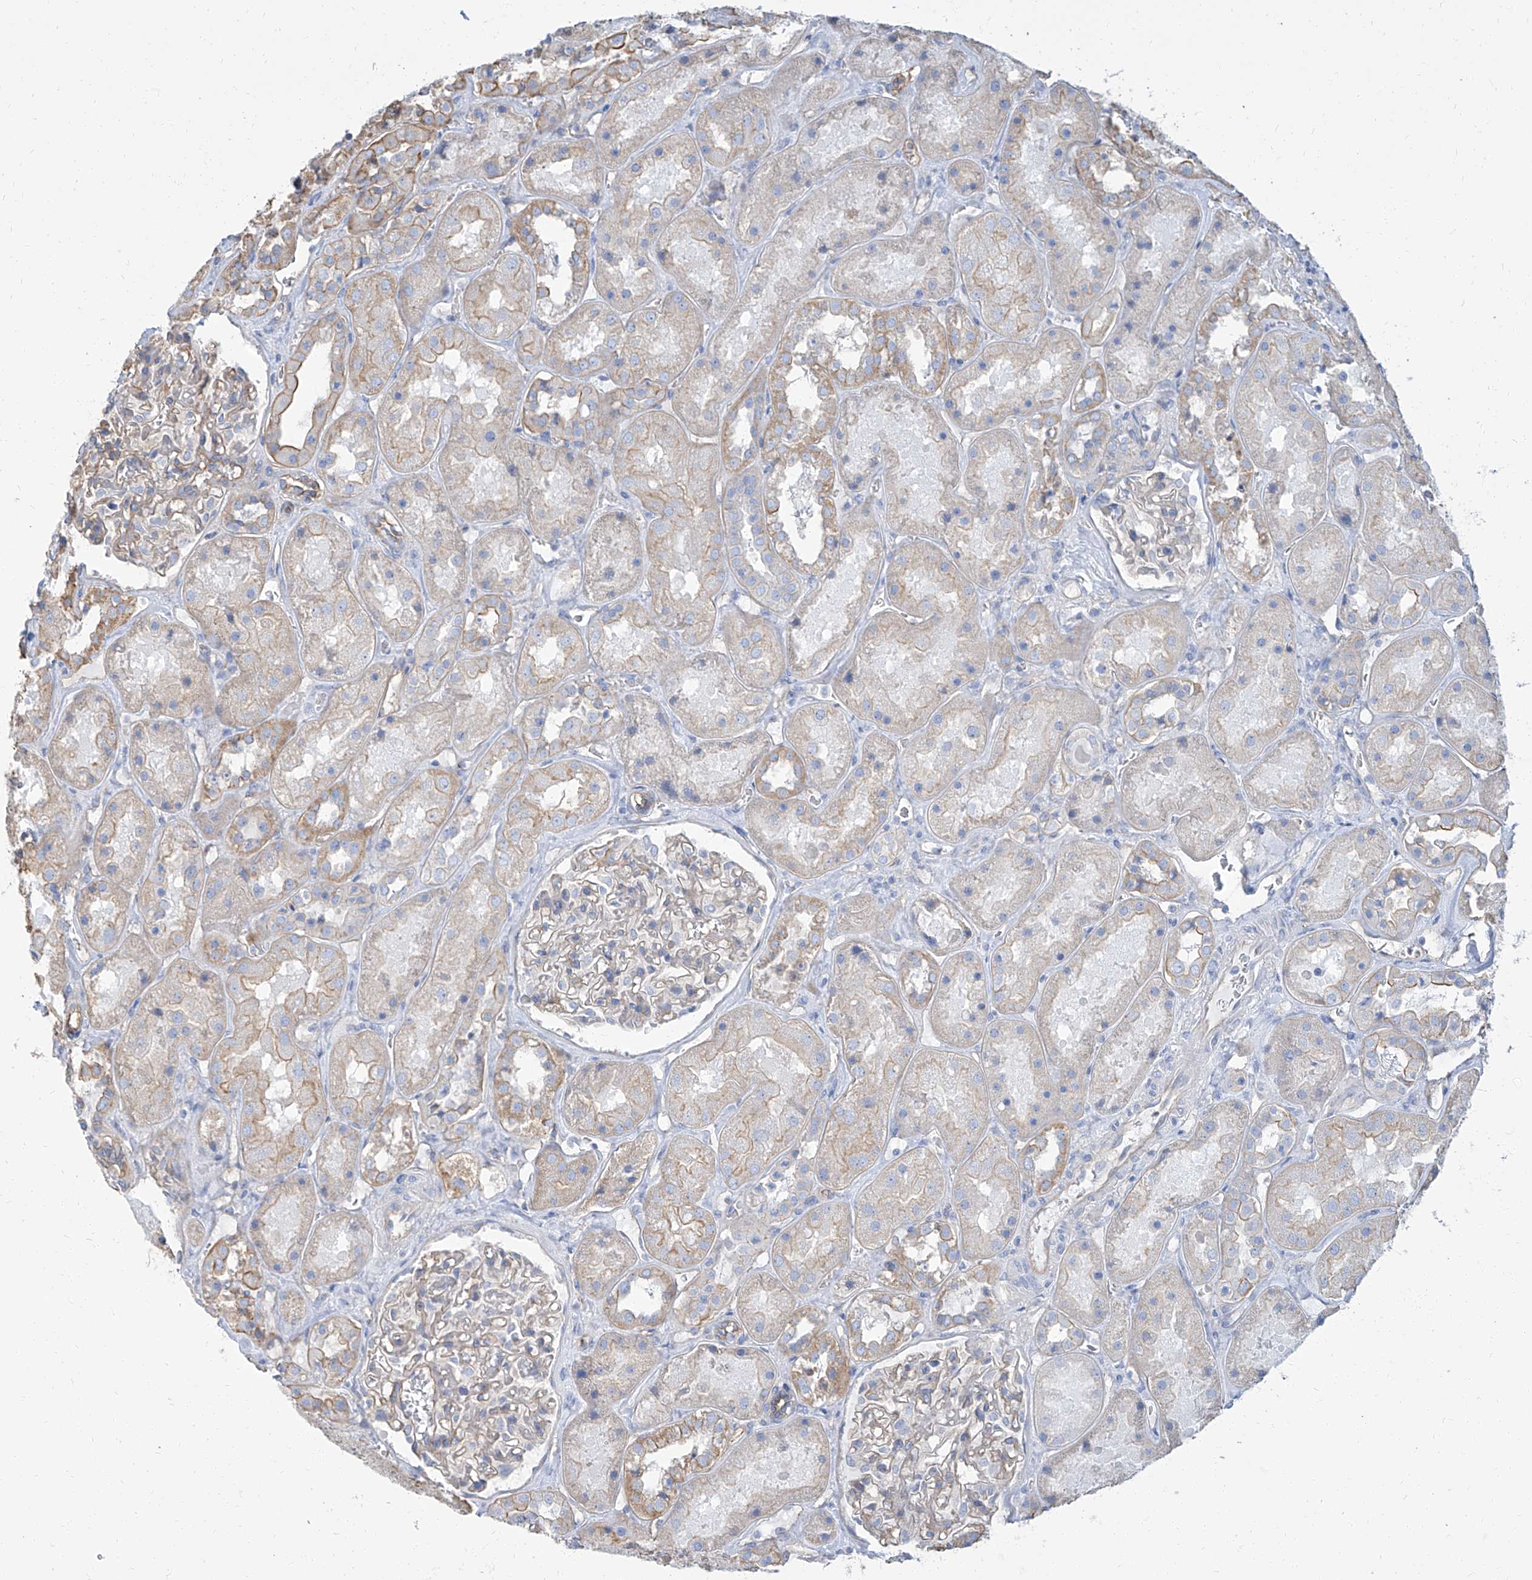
{"staining": {"intensity": "weak", "quantity": "25%-75%", "location": "cytoplasmic/membranous"}, "tissue": "kidney", "cell_type": "Cells in glomeruli", "image_type": "normal", "snomed": [{"axis": "morphology", "description": "Normal tissue, NOS"}, {"axis": "topography", "description": "Kidney"}], "caption": "Protein expression by IHC reveals weak cytoplasmic/membranous positivity in about 25%-75% of cells in glomeruli in unremarkable kidney. (Stains: DAB in brown, nuclei in blue, Microscopy: brightfield microscopy at high magnification).", "gene": "TXLNB", "patient": {"sex": "male", "age": 70}}